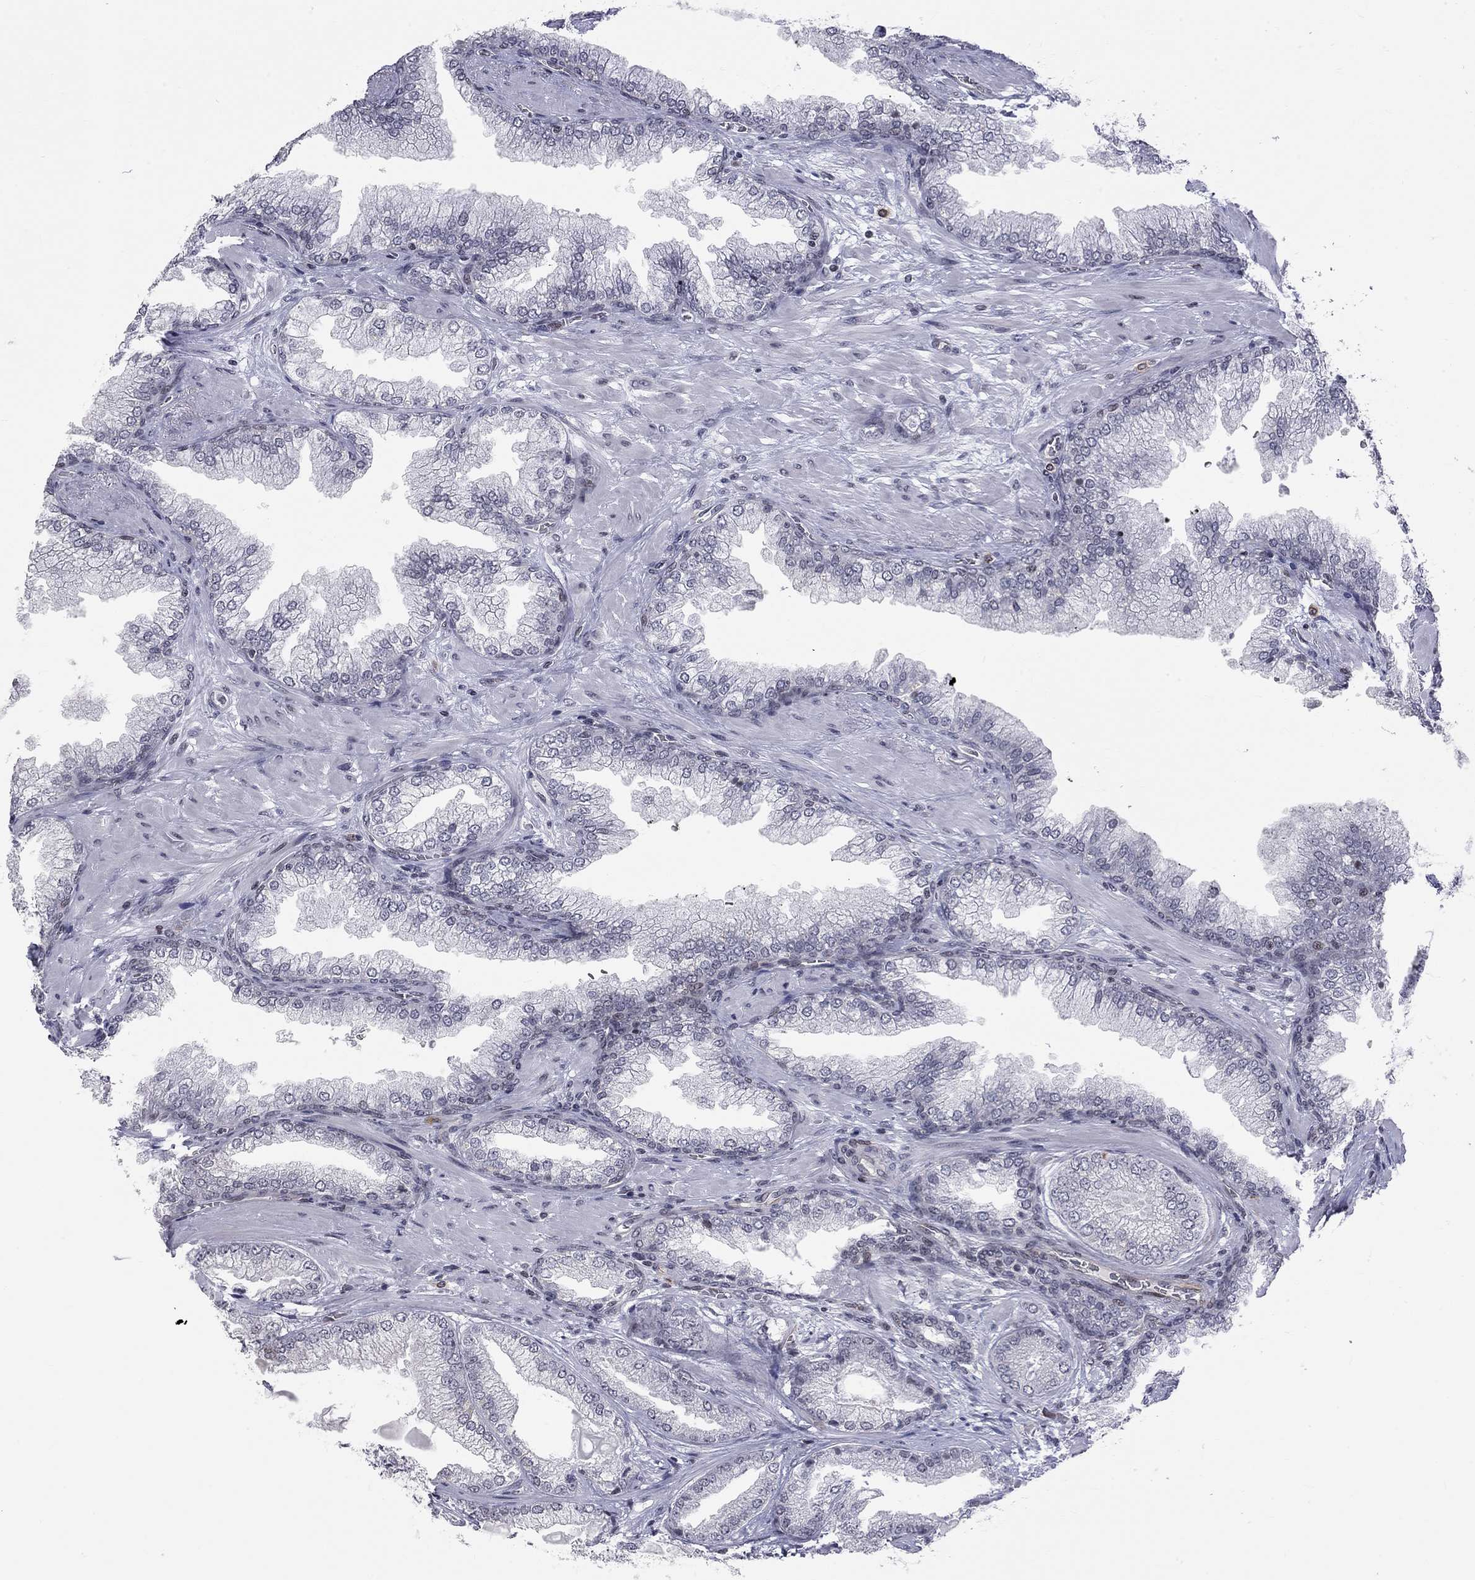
{"staining": {"intensity": "negative", "quantity": "none", "location": "none"}, "tissue": "prostate cancer", "cell_type": "Tumor cells", "image_type": "cancer", "snomed": [{"axis": "morphology", "description": "Adenocarcinoma, Low grade"}, {"axis": "topography", "description": "Prostate"}], "caption": "This histopathology image is of prostate adenocarcinoma (low-grade) stained with immunohistochemistry to label a protein in brown with the nuclei are counter-stained blue. There is no positivity in tumor cells.", "gene": "MTNR1B", "patient": {"sex": "male", "age": 57}}